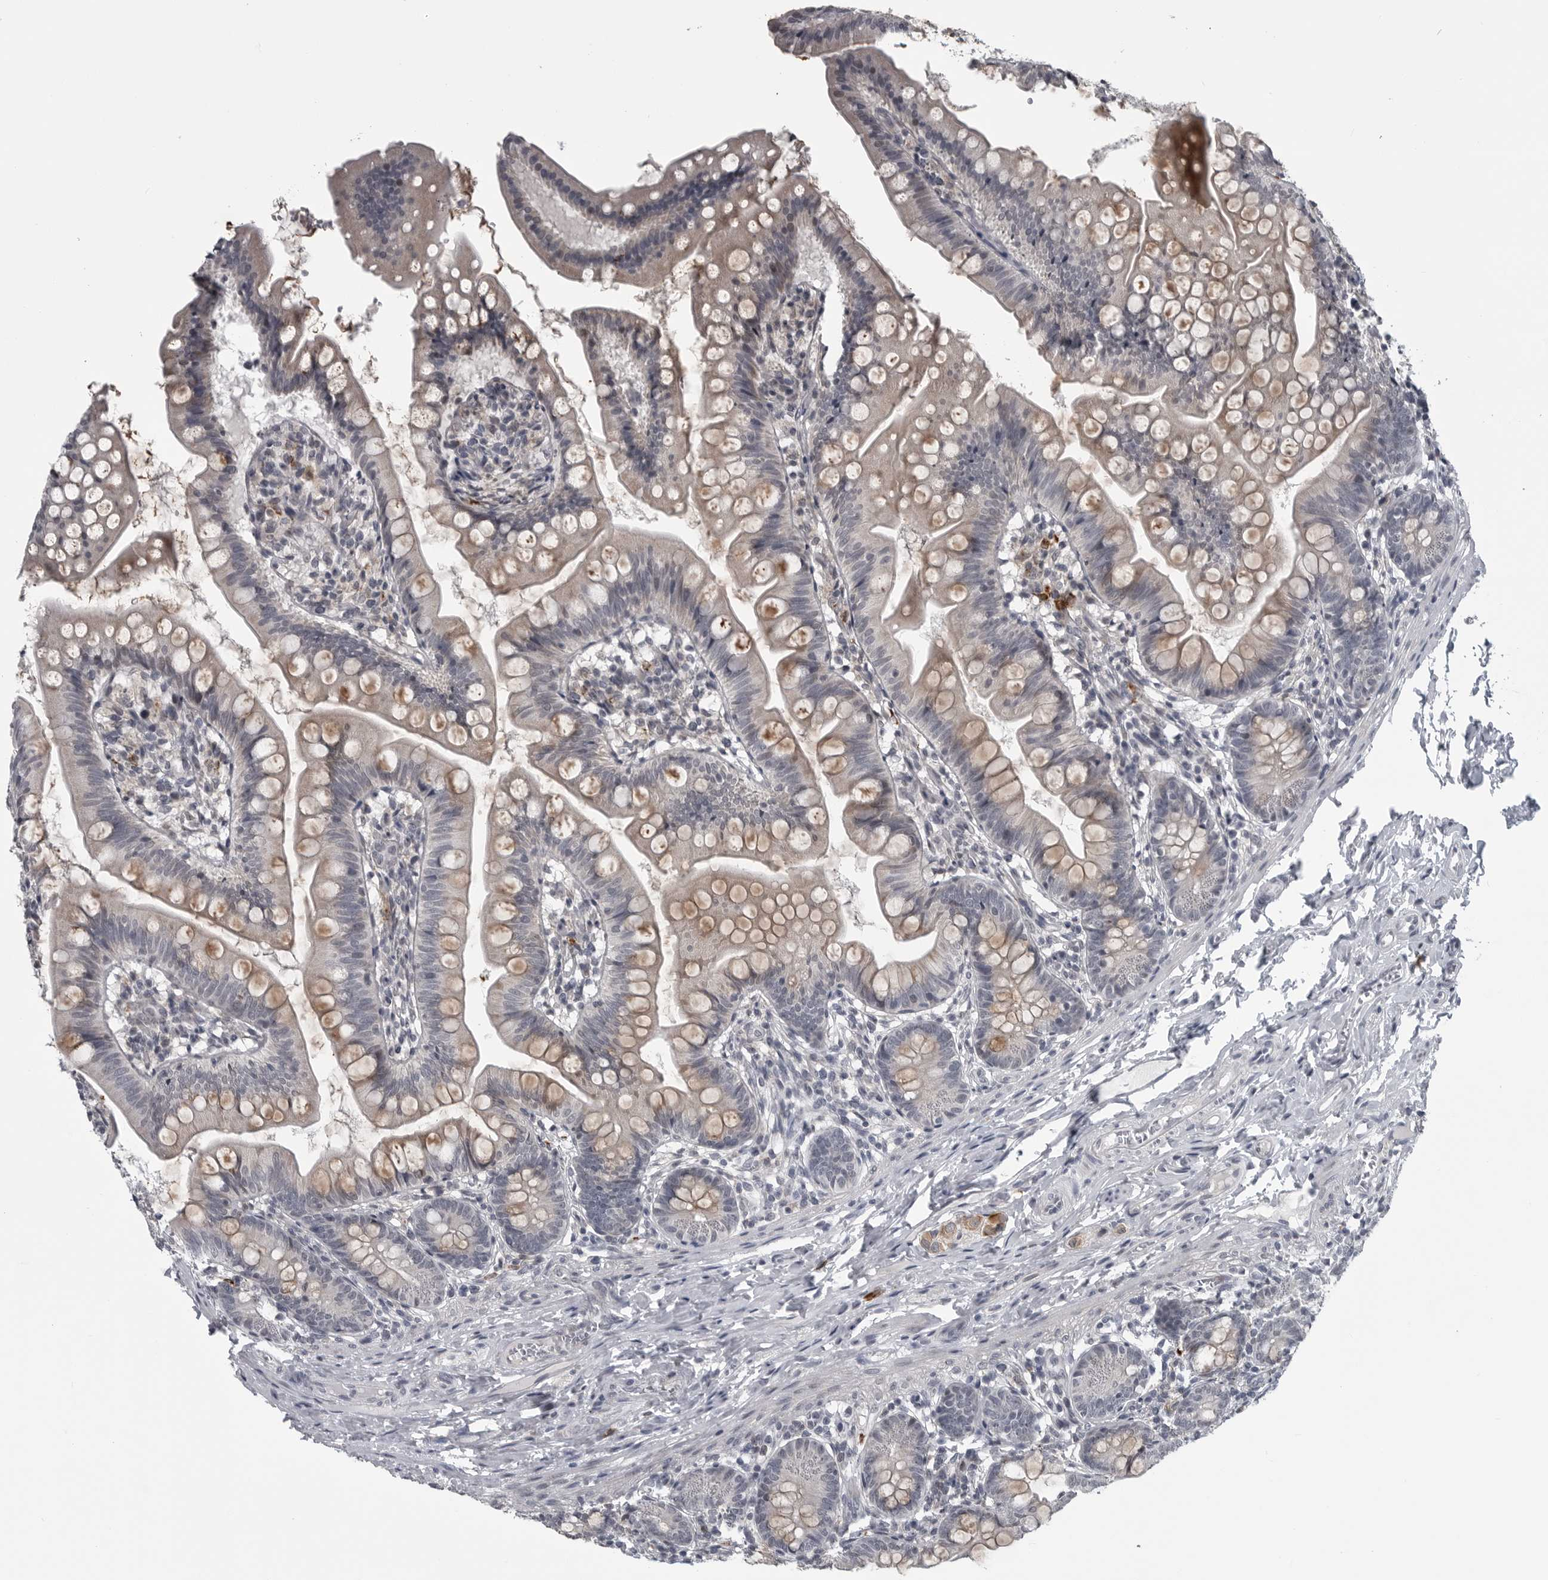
{"staining": {"intensity": "moderate", "quantity": "<25%", "location": "cytoplasmic/membranous"}, "tissue": "small intestine", "cell_type": "Glandular cells", "image_type": "normal", "snomed": [{"axis": "morphology", "description": "Normal tissue, NOS"}, {"axis": "topography", "description": "Small intestine"}], "caption": "Small intestine stained with immunohistochemistry displays moderate cytoplasmic/membranous staining in approximately <25% of glandular cells.", "gene": "LYSMD1", "patient": {"sex": "male", "age": 7}}